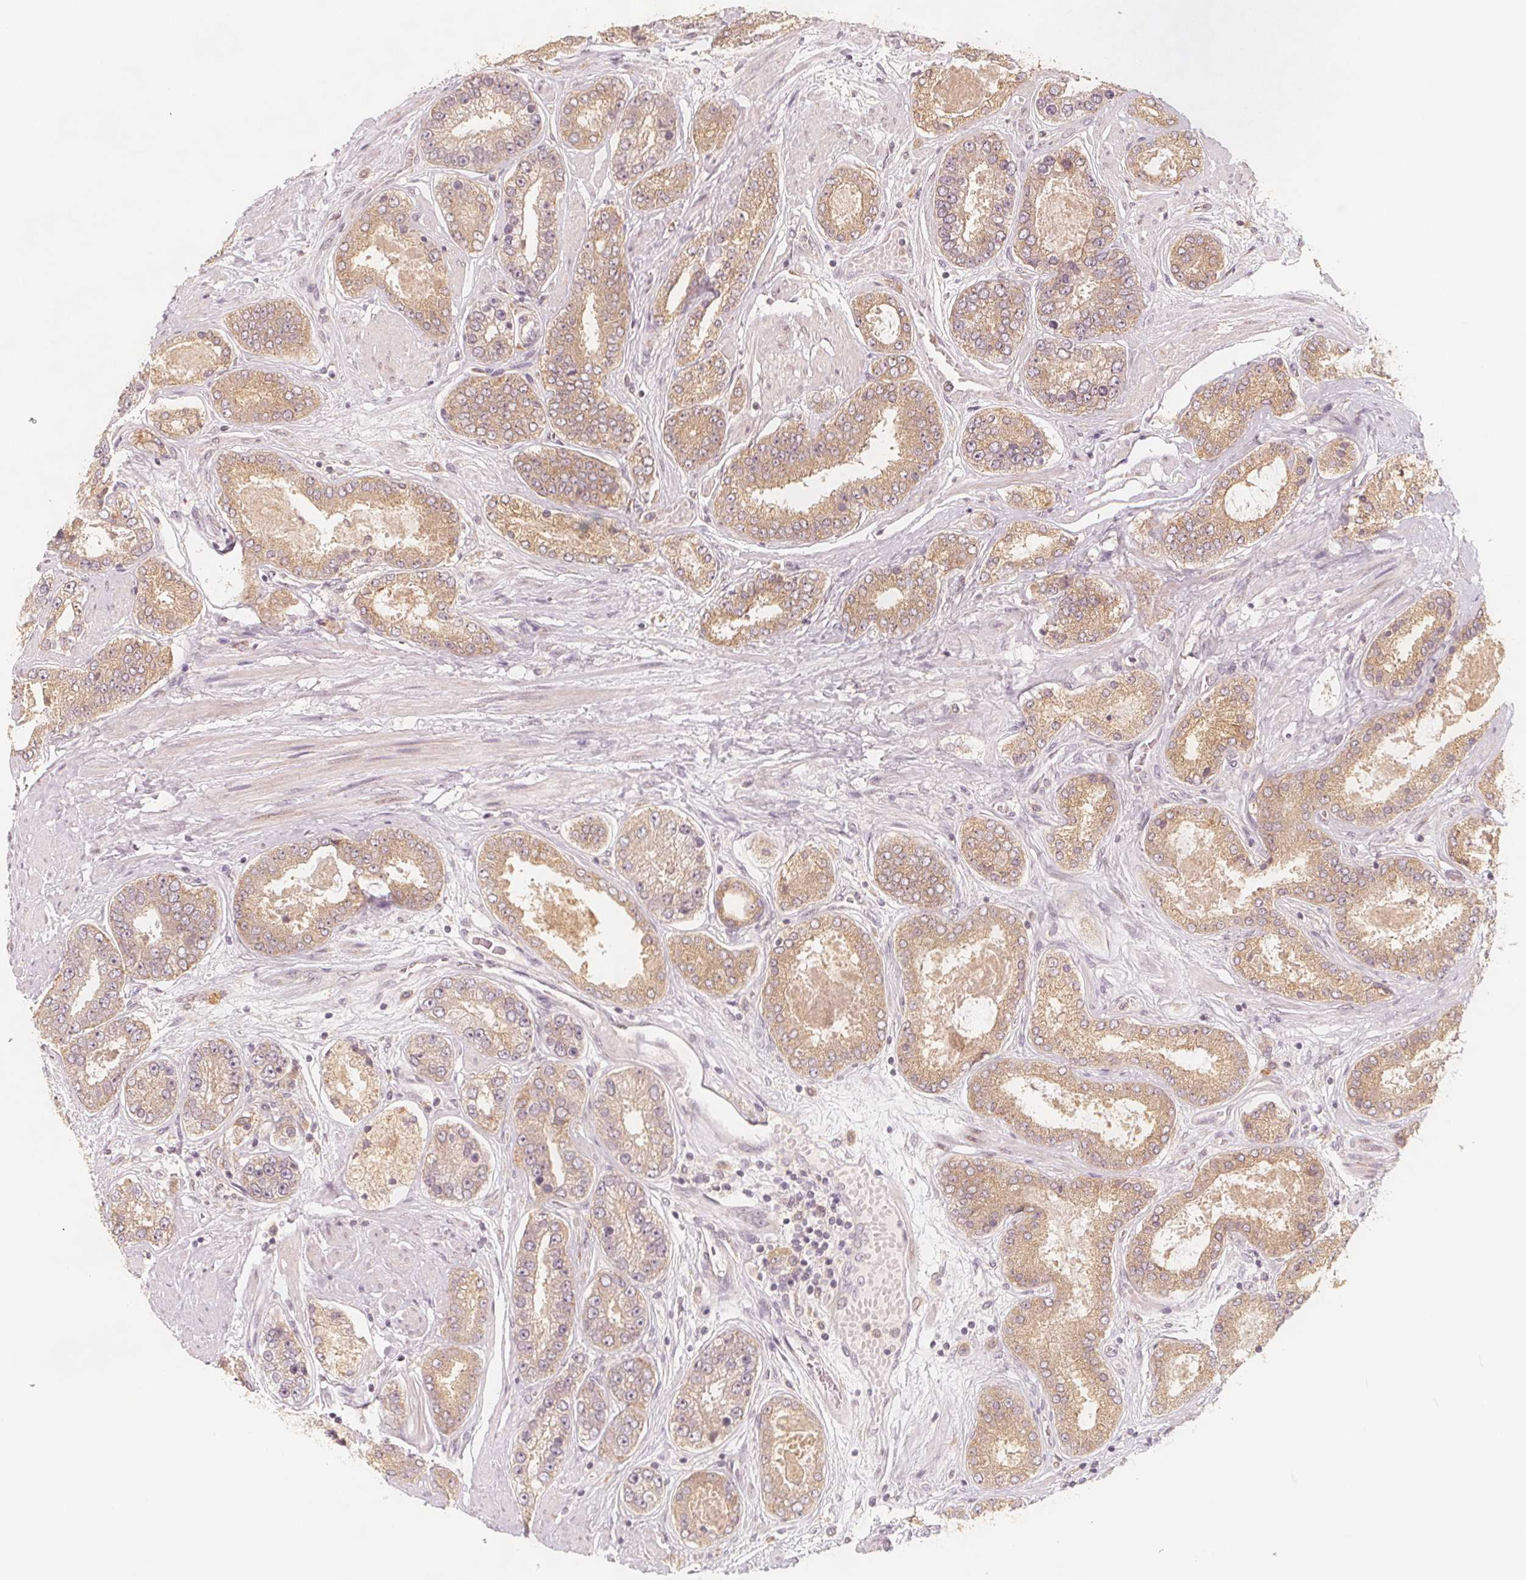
{"staining": {"intensity": "weak", "quantity": ">75%", "location": "cytoplasmic/membranous"}, "tissue": "prostate cancer", "cell_type": "Tumor cells", "image_type": "cancer", "snomed": [{"axis": "morphology", "description": "Adenocarcinoma, High grade"}, {"axis": "topography", "description": "Prostate"}], "caption": "A histopathology image showing weak cytoplasmic/membranous expression in about >75% of tumor cells in adenocarcinoma (high-grade) (prostate), as visualized by brown immunohistochemical staining.", "gene": "NCSTN", "patient": {"sex": "male", "age": 63}}